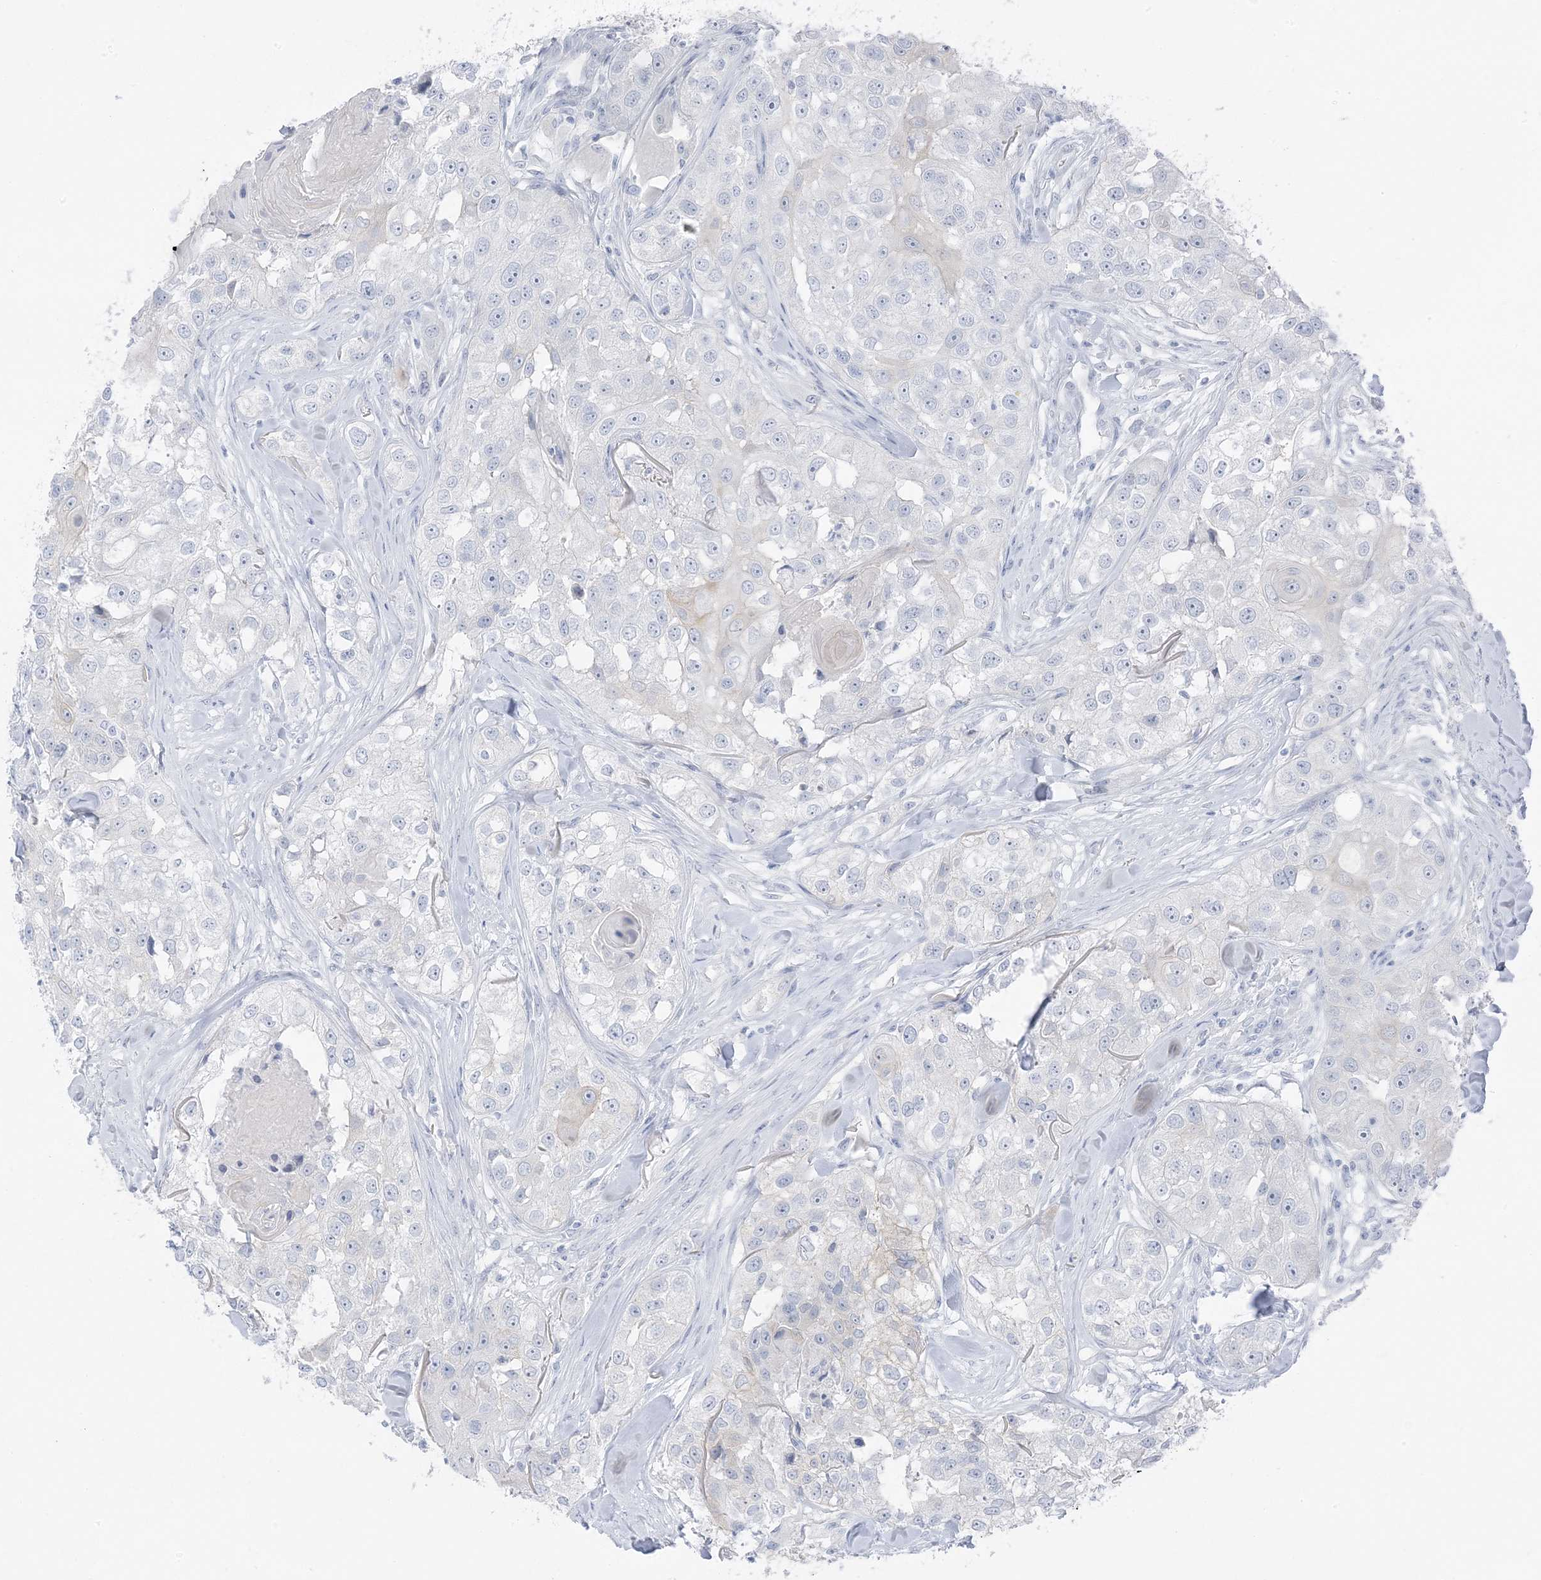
{"staining": {"intensity": "negative", "quantity": "none", "location": "none"}, "tissue": "head and neck cancer", "cell_type": "Tumor cells", "image_type": "cancer", "snomed": [{"axis": "morphology", "description": "Normal tissue, NOS"}, {"axis": "morphology", "description": "Squamous cell carcinoma, NOS"}, {"axis": "topography", "description": "Skeletal muscle"}, {"axis": "topography", "description": "Head-Neck"}], "caption": "This is a photomicrograph of IHC staining of head and neck cancer (squamous cell carcinoma), which shows no expression in tumor cells.", "gene": "ZFP64", "patient": {"sex": "male", "age": 51}}